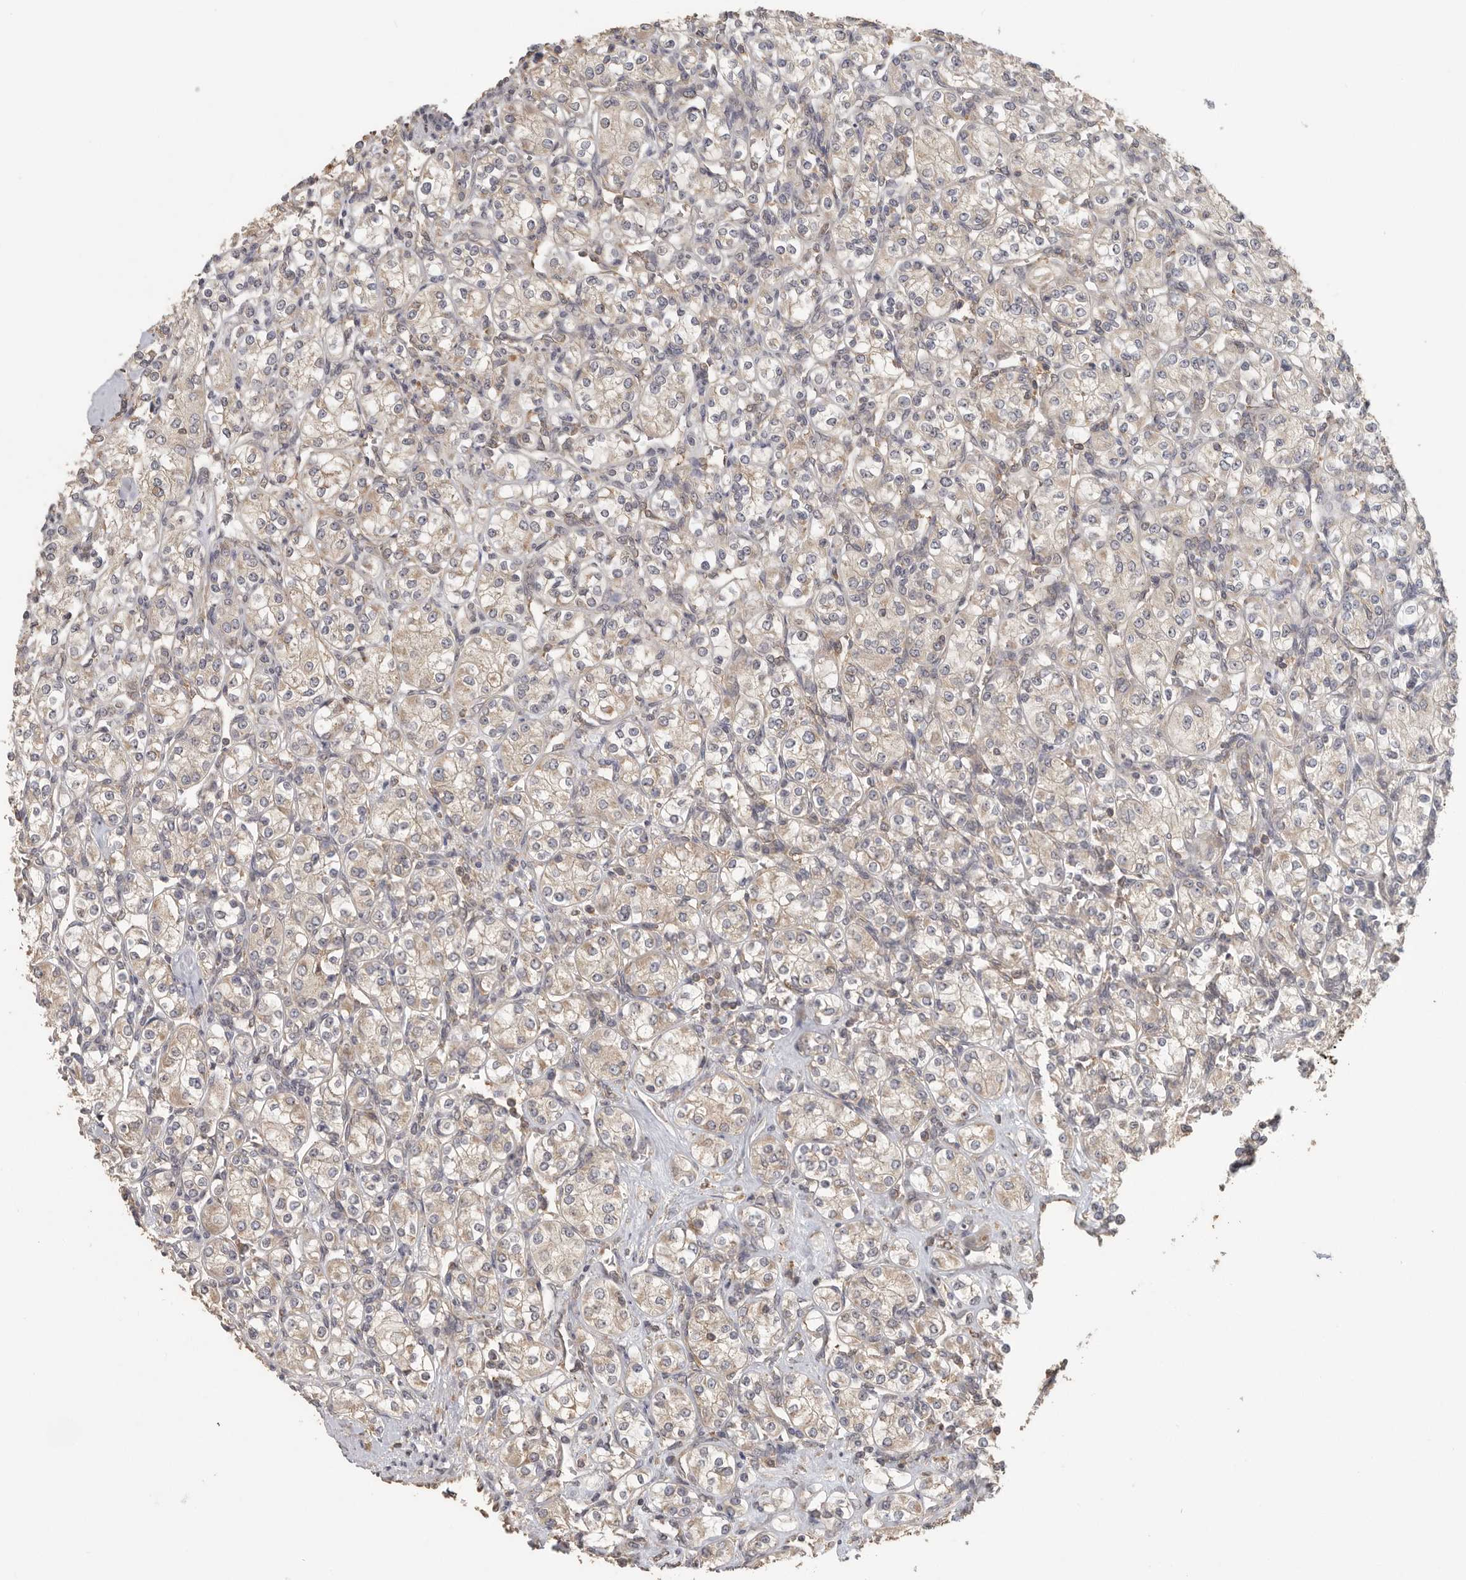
{"staining": {"intensity": "weak", "quantity": "25%-75%", "location": "cytoplasmic/membranous"}, "tissue": "renal cancer", "cell_type": "Tumor cells", "image_type": "cancer", "snomed": [{"axis": "morphology", "description": "Adenocarcinoma, NOS"}, {"axis": "topography", "description": "Kidney"}], "caption": "Human renal adenocarcinoma stained with a protein marker displays weak staining in tumor cells.", "gene": "CCT8", "patient": {"sex": "male", "age": 77}}